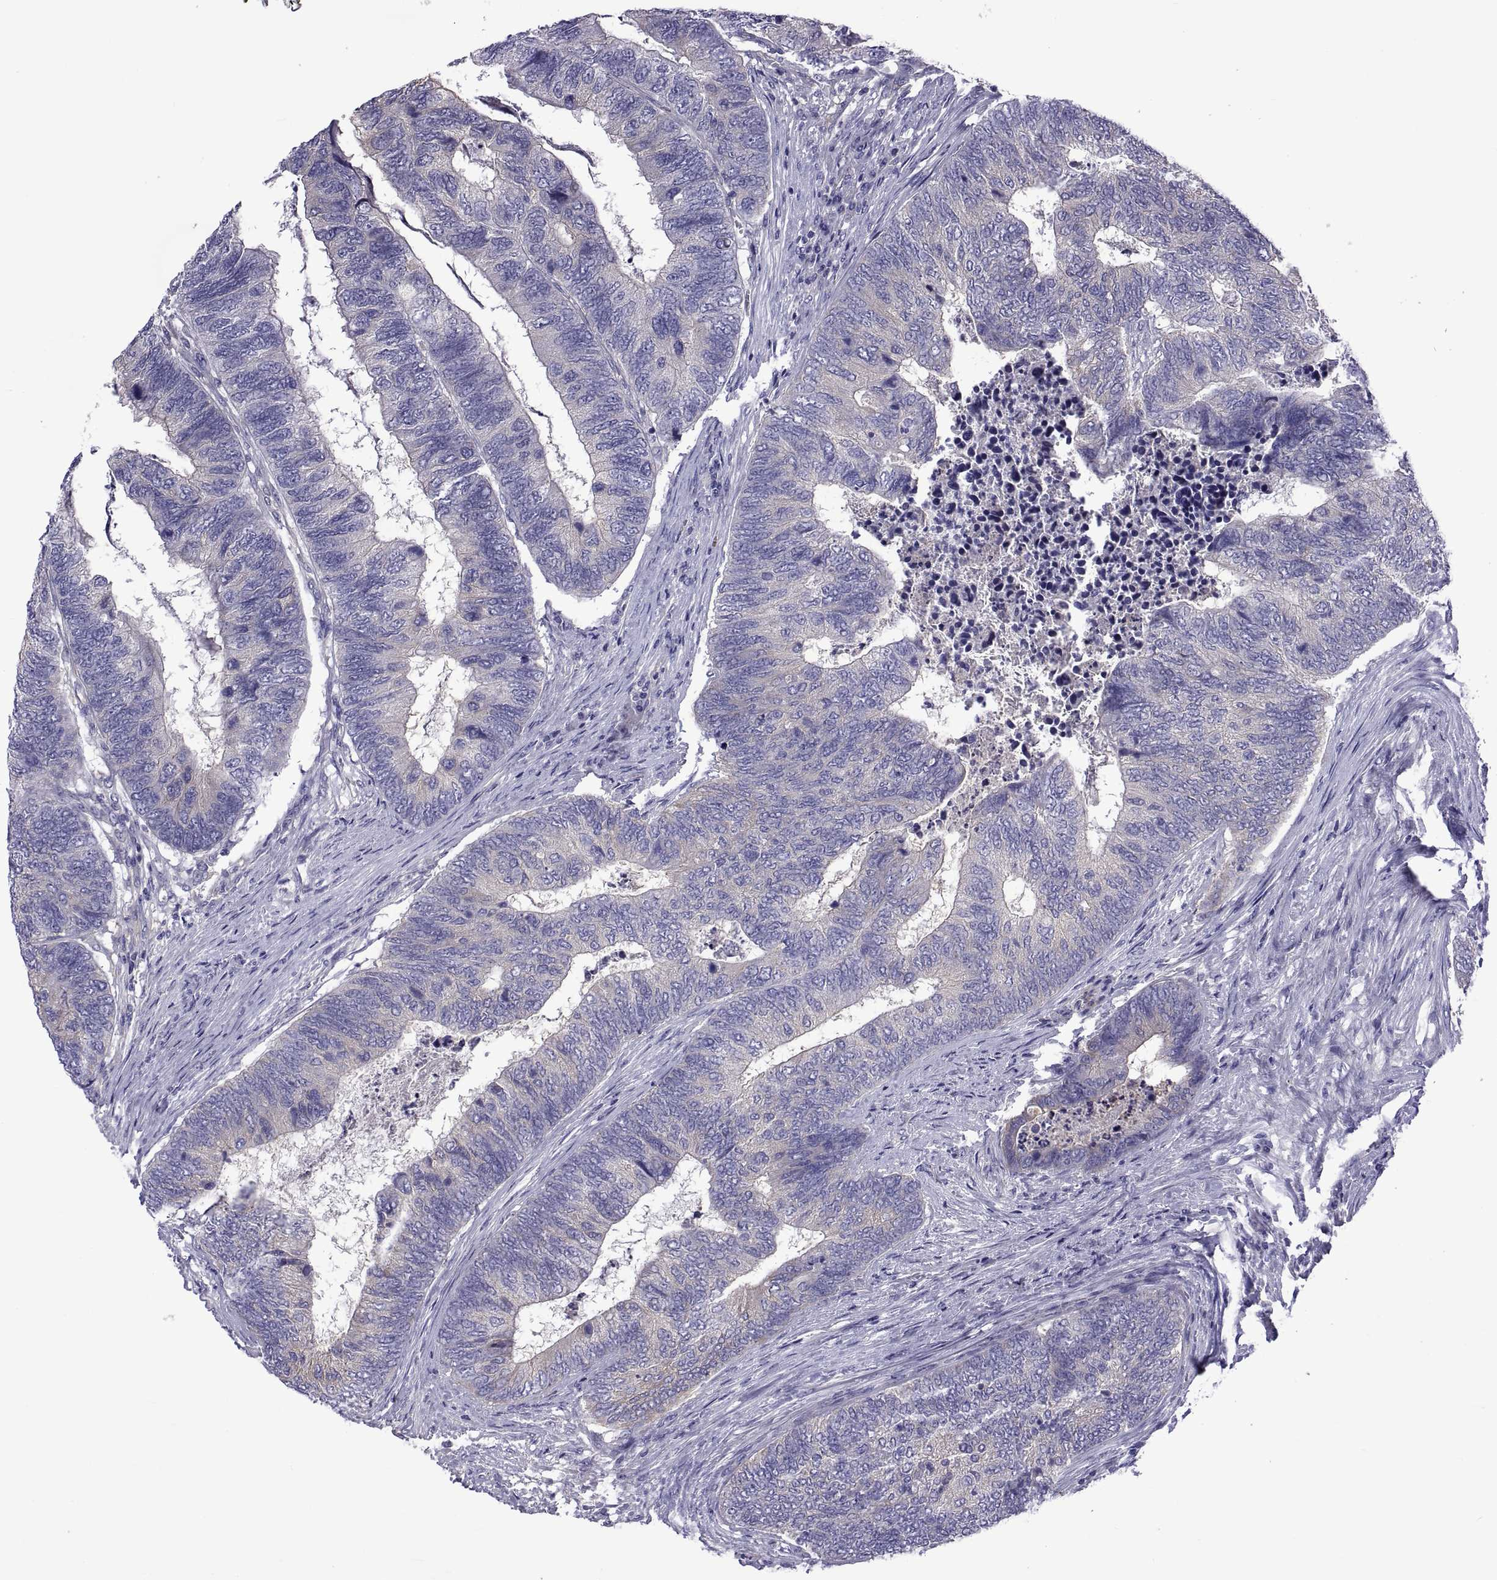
{"staining": {"intensity": "negative", "quantity": "none", "location": "none"}, "tissue": "colorectal cancer", "cell_type": "Tumor cells", "image_type": "cancer", "snomed": [{"axis": "morphology", "description": "Adenocarcinoma, NOS"}, {"axis": "topography", "description": "Colon"}], "caption": "Micrograph shows no protein positivity in tumor cells of colorectal cancer (adenocarcinoma) tissue.", "gene": "TMC3", "patient": {"sex": "female", "age": 67}}